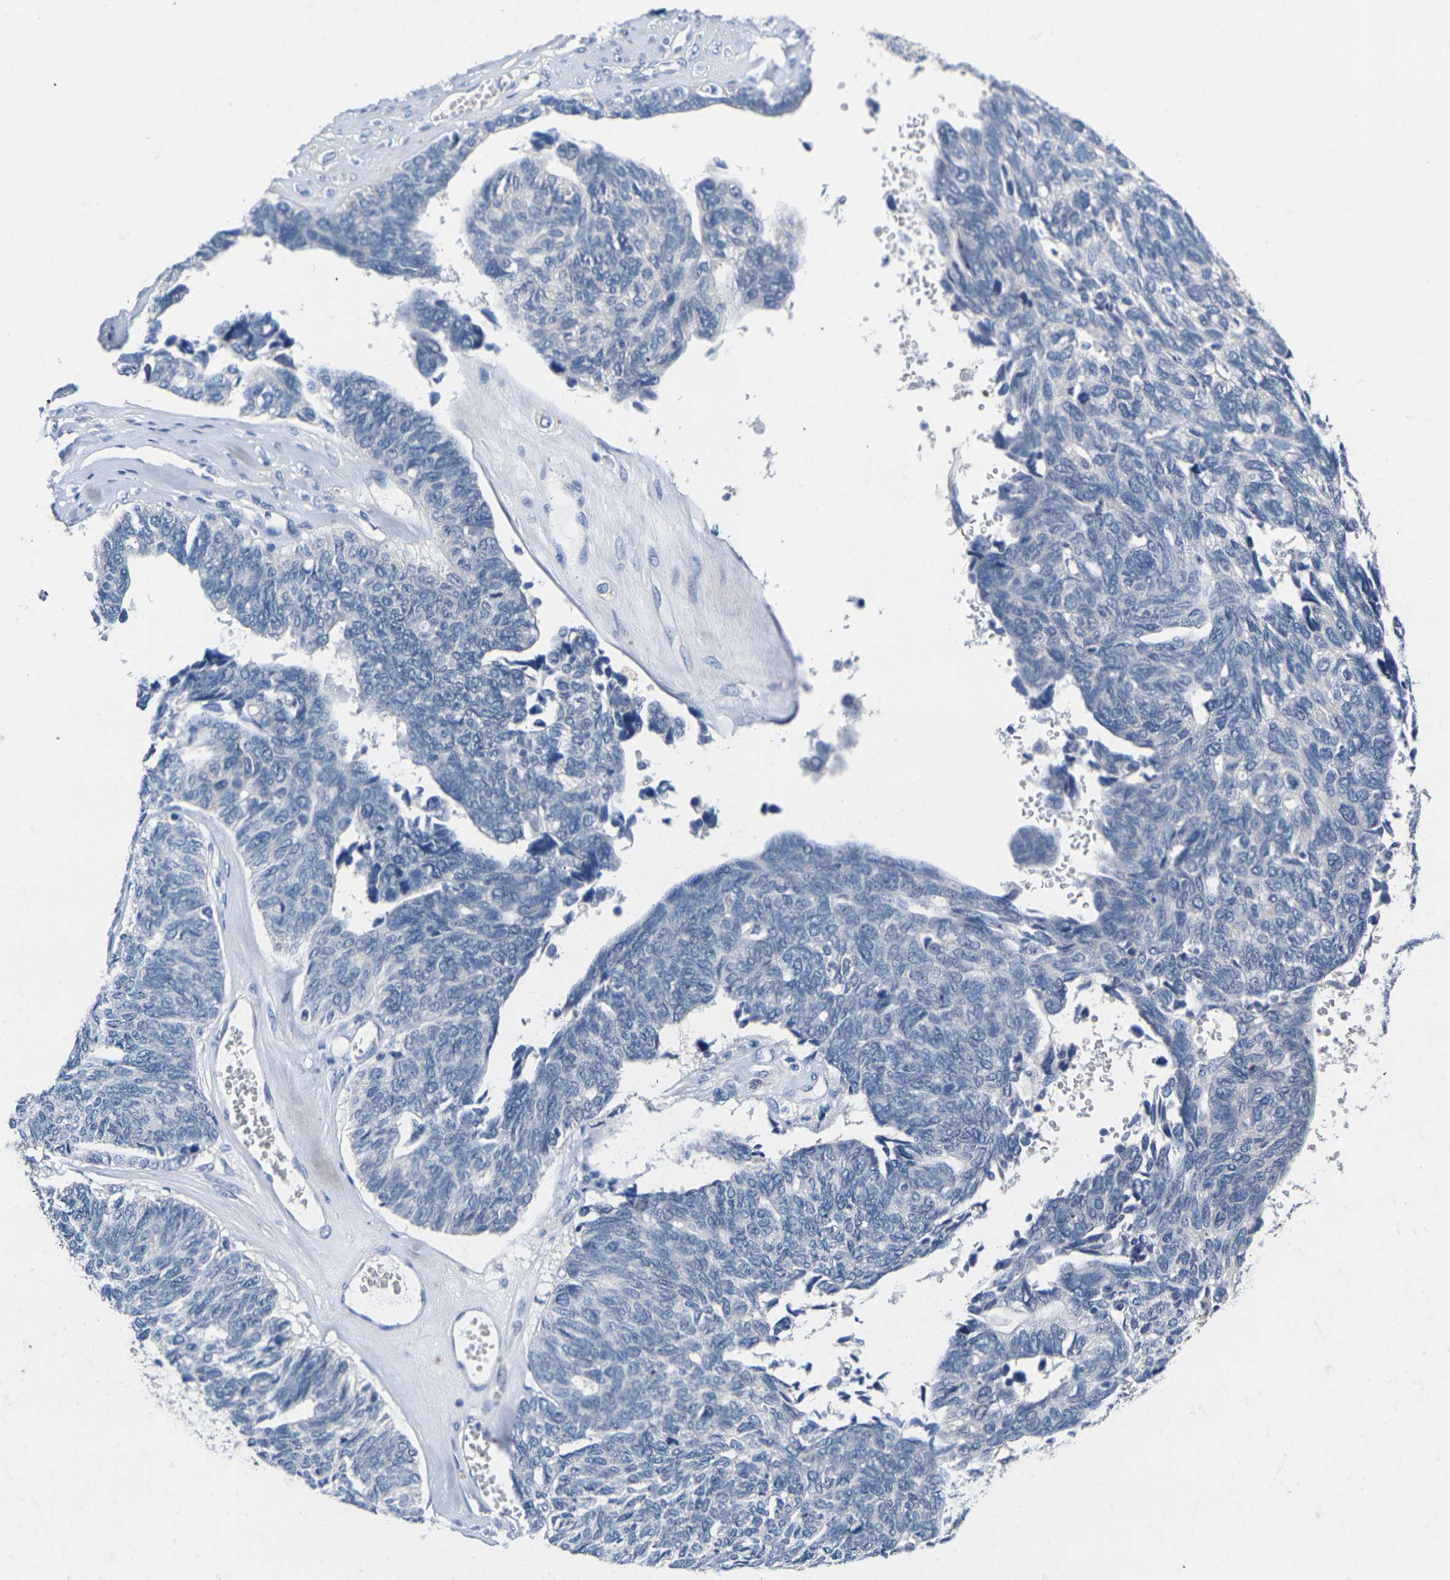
{"staining": {"intensity": "negative", "quantity": "none", "location": "none"}, "tissue": "ovarian cancer", "cell_type": "Tumor cells", "image_type": "cancer", "snomed": [{"axis": "morphology", "description": "Cystadenocarcinoma, serous, NOS"}, {"axis": "topography", "description": "Ovary"}], "caption": "The photomicrograph exhibits no significant positivity in tumor cells of ovarian cancer (serous cystadenocarcinoma).", "gene": "NOCT", "patient": {"sex": "female", "age": 79}}